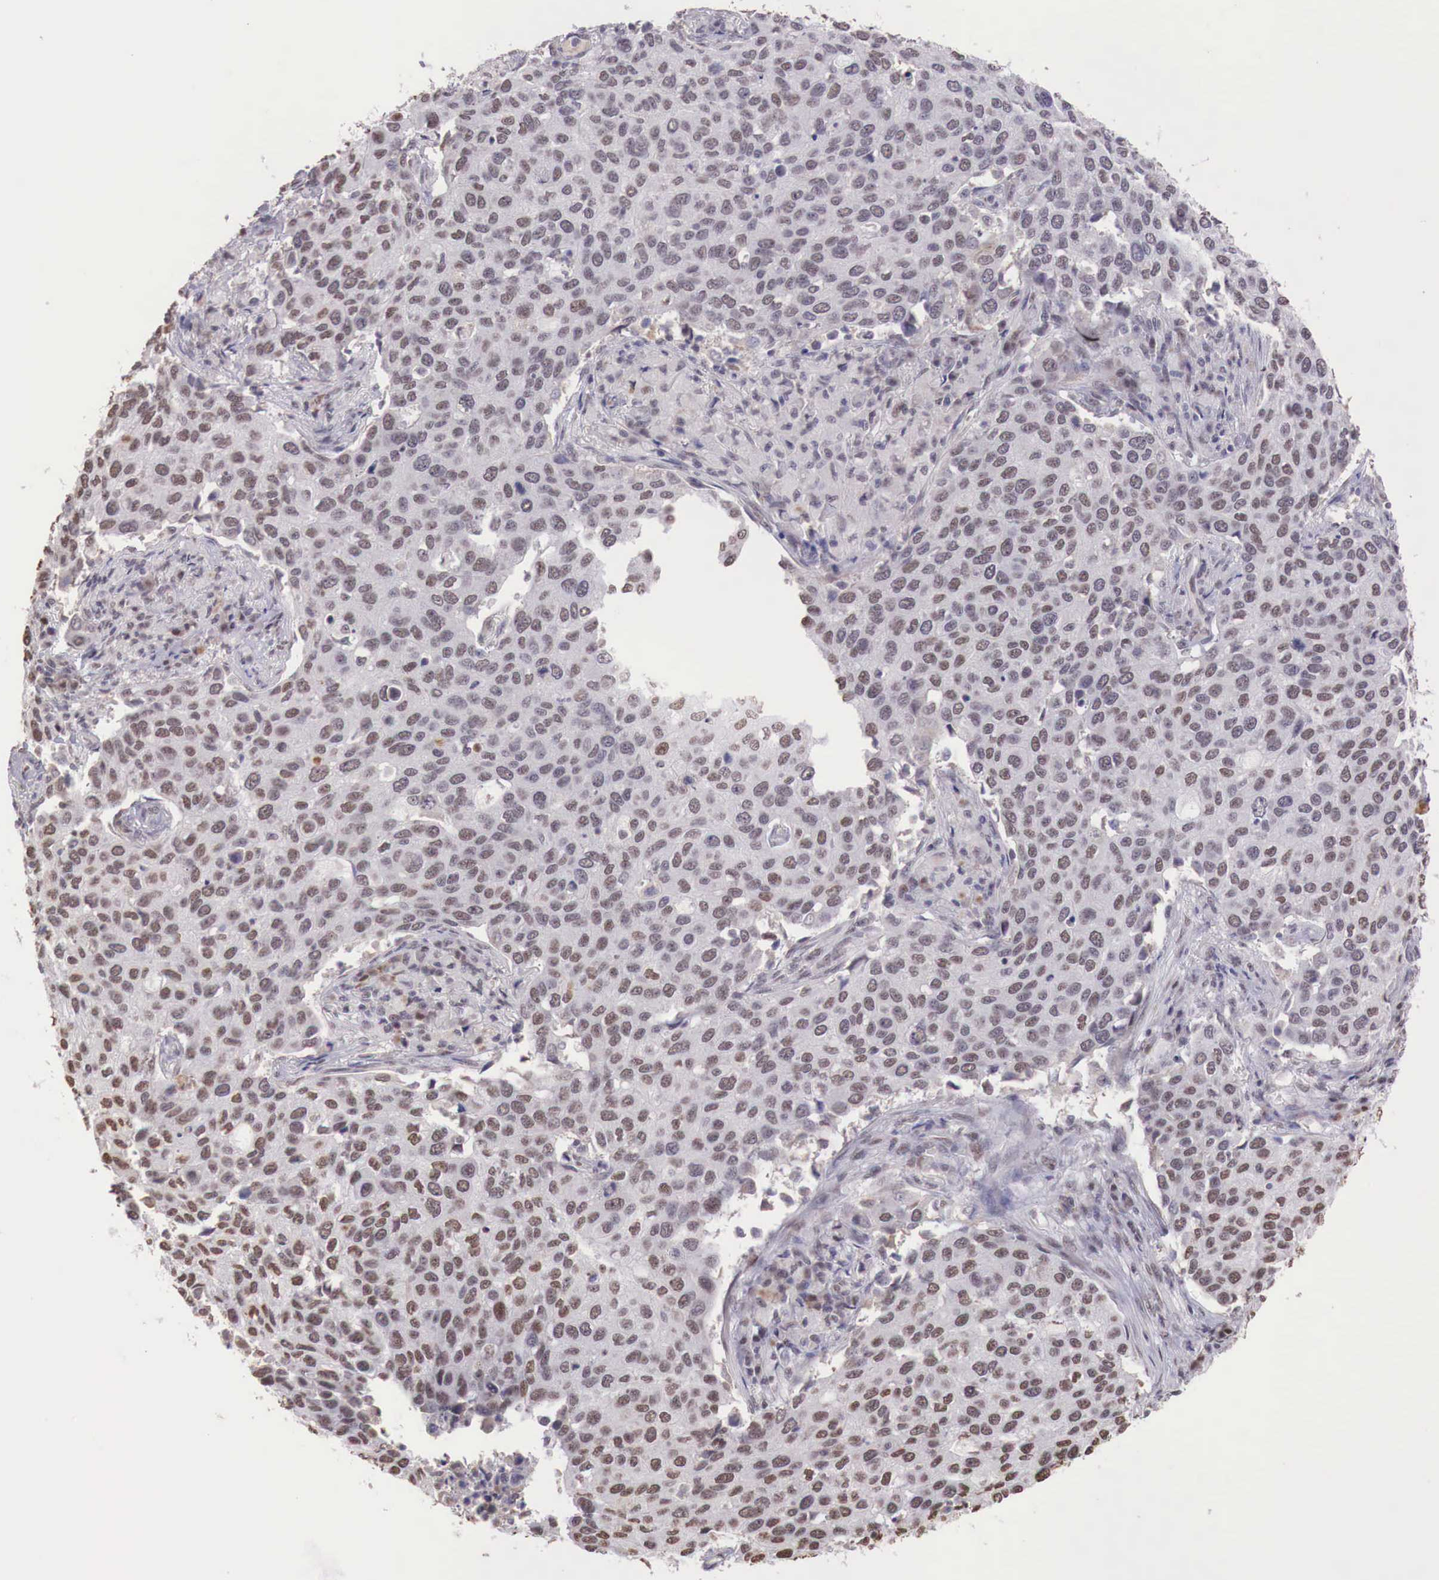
{"staining": {"intensity": "moderate", "quantity": ">75%", "location": "nuclear"}, "tissue": "cervical cancer", "cell_type": "Tumor cells", "image_type": "cancer", "snomed": [{"axis": "morphology", "description": "Squamous cell carcinoma, NOS"}, {"axis": "topography", "description": "Cervix"}], "caption": "There is medium levels of moderate nuclear expression in tumor cells of cervical squamous cell carcinoma, as demonstrated by immunohistochemical staining (brown color).", "gene": "FOXP2", "patient": {"sex": "female", "age": 54}}